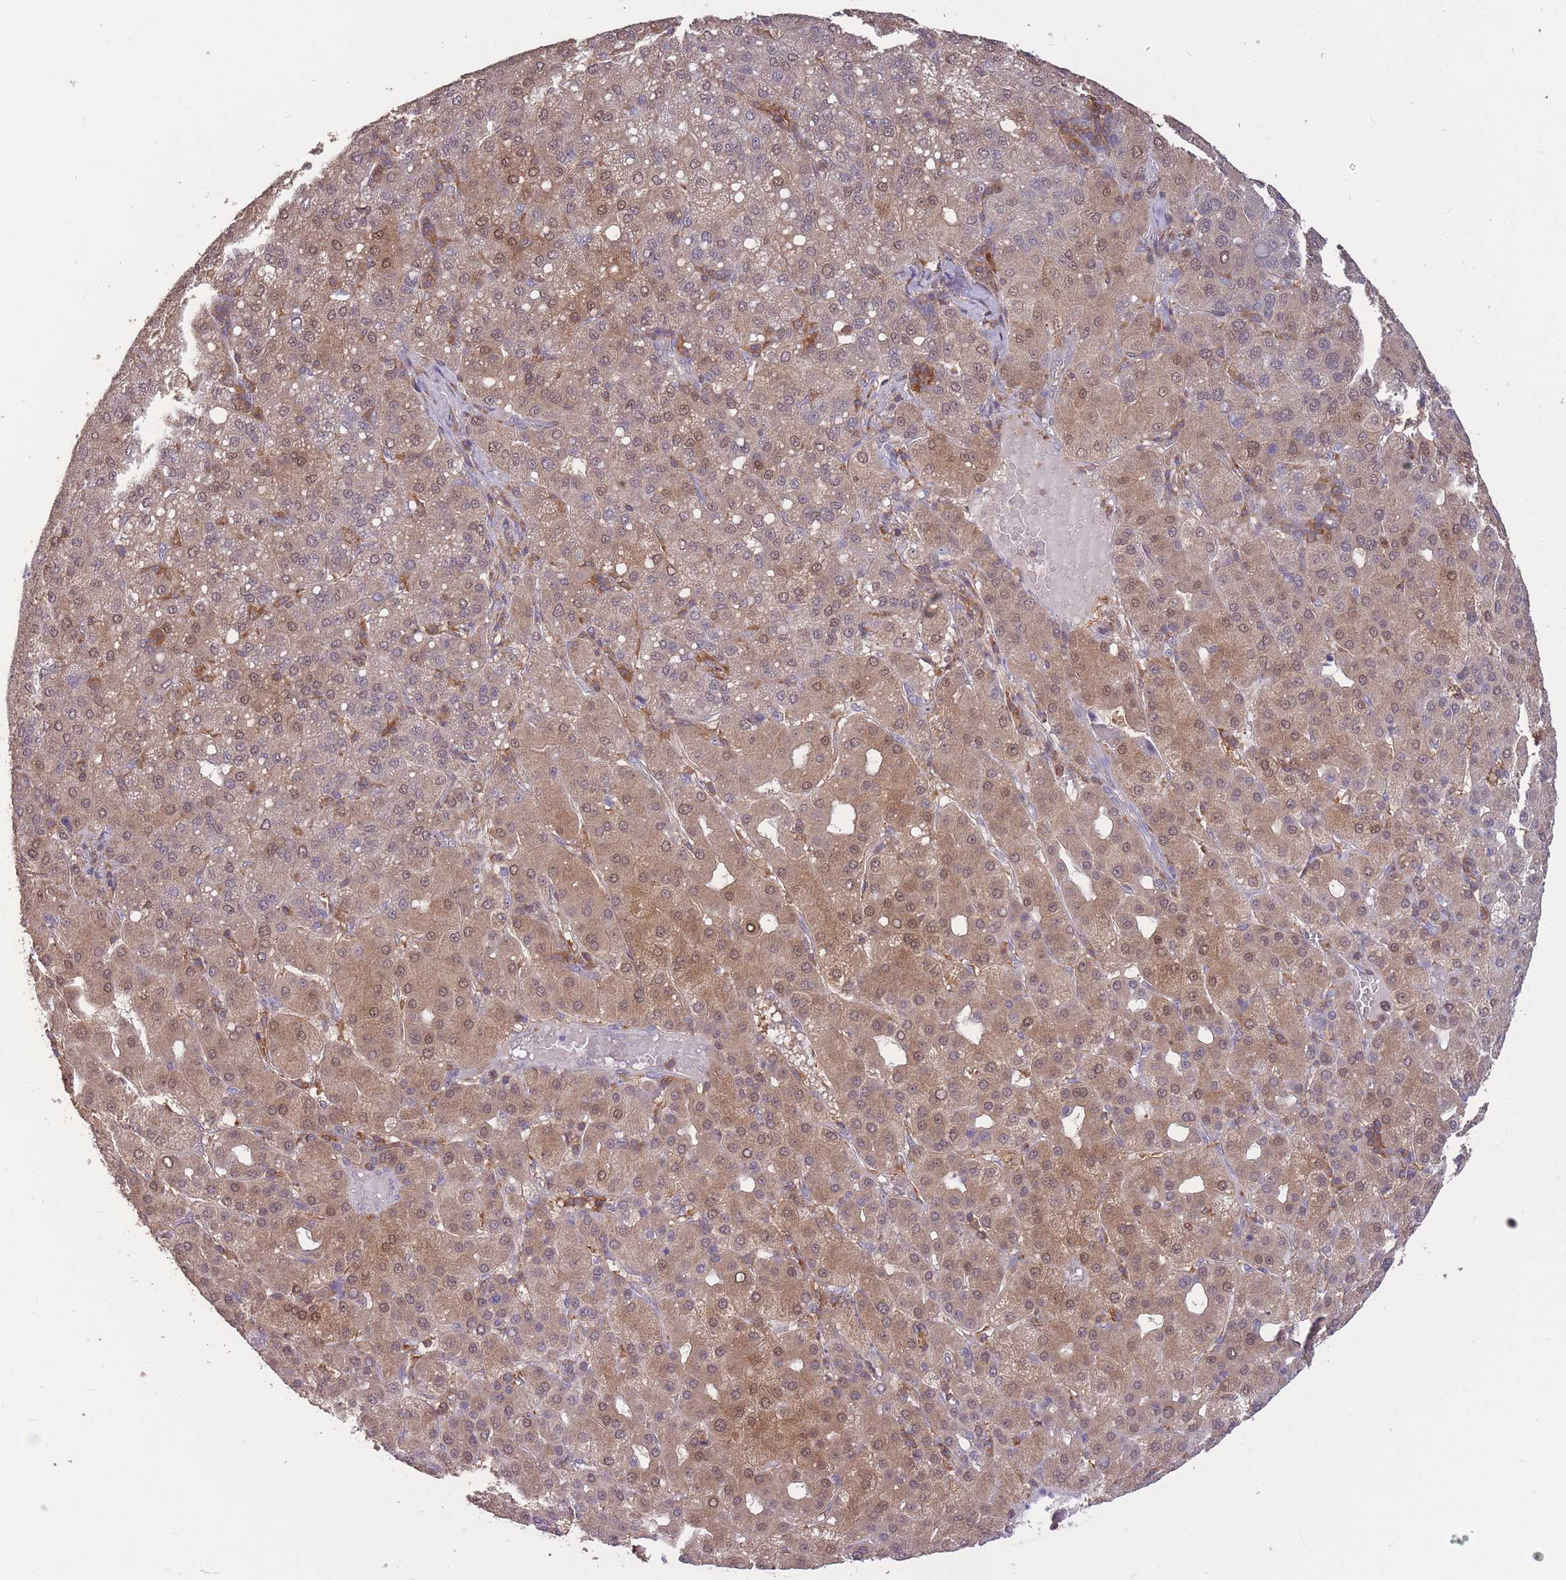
{"staining": {"intensity": "moderate", "quantity": ">75%", "location": "cytoplasmic/membranous,nuclear"}, "tissue": "liver cancer", "cell_type": "Tumor cells", "image_type": "cancer", "snomed": [{"axis": "morphology", "description": "Carcinoma, Hepatocellular, NOS"}, {"axis": "topography", "description": "Liver"}], "caption": "High-magnification brightfield microscopy of hepatocellular carcinoma (liver) stained with DAB (brown) and counterstained with hematoxylin (blue). tumor cells exhibit moderate cytoplasmic/membranous and nuclear expression is present in about>75% of cells.", "gene": "GMIP", "patient": {"sex": "male", "age": 65}}